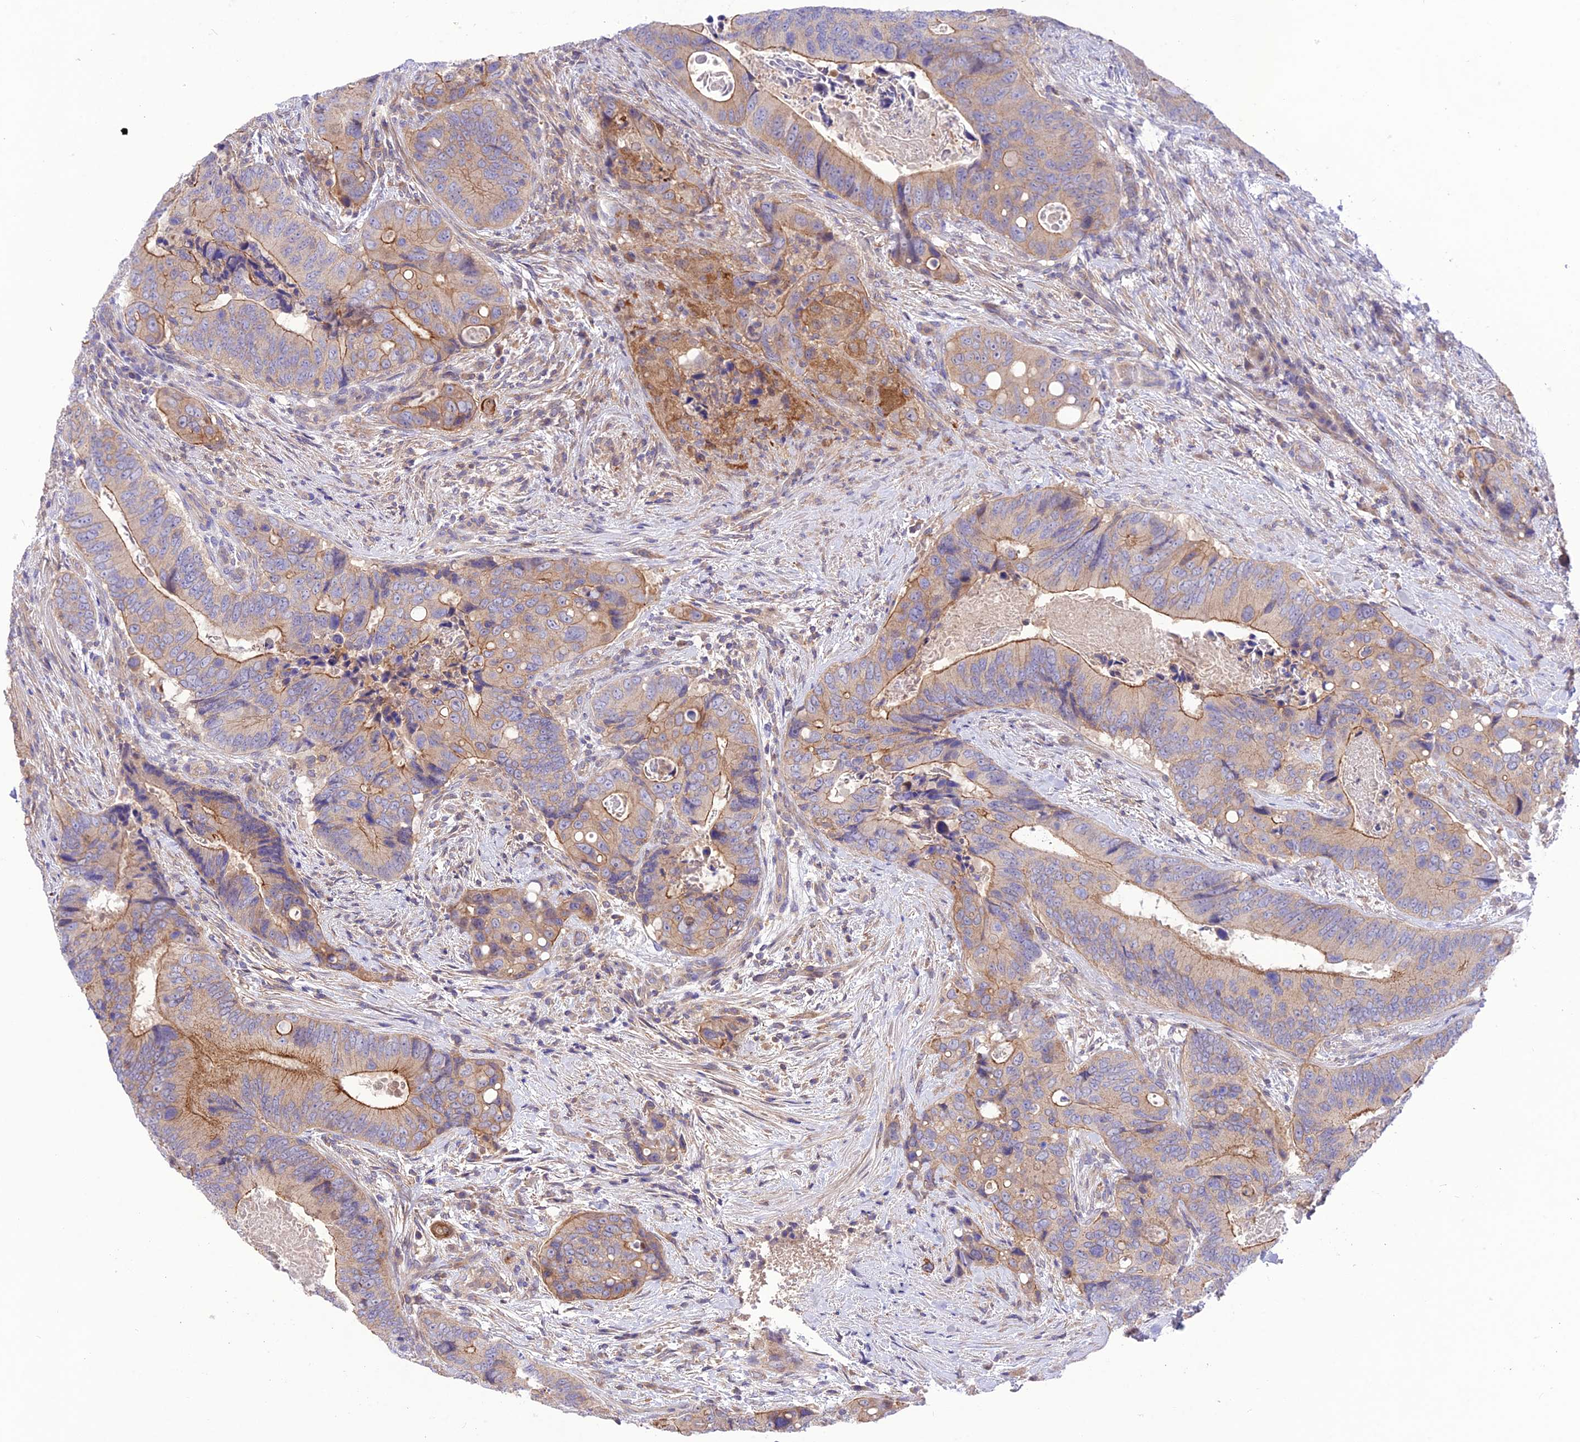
{"staining": {"intensity": "weak", "quantity": ">75%", "location": "cytoplasmic/membranous"}, "tissue": "colorectal cancer", "cell_type": "Tumor cells", "image_type": "cancer", "snomed": [{"axis": "morphology", "description": "Adenocarcinoma, NOS"}, {"axis": "topography", "description": "Colon"}], "caption": "Brown immunohistochemical staining in adenocarcinoma (colorectal) shows weak cytoplasmic/membranous staining in about >75% of tumor cells.", "gene": "FCHSD1", "patient": {"sex": "male", "age": 84}}